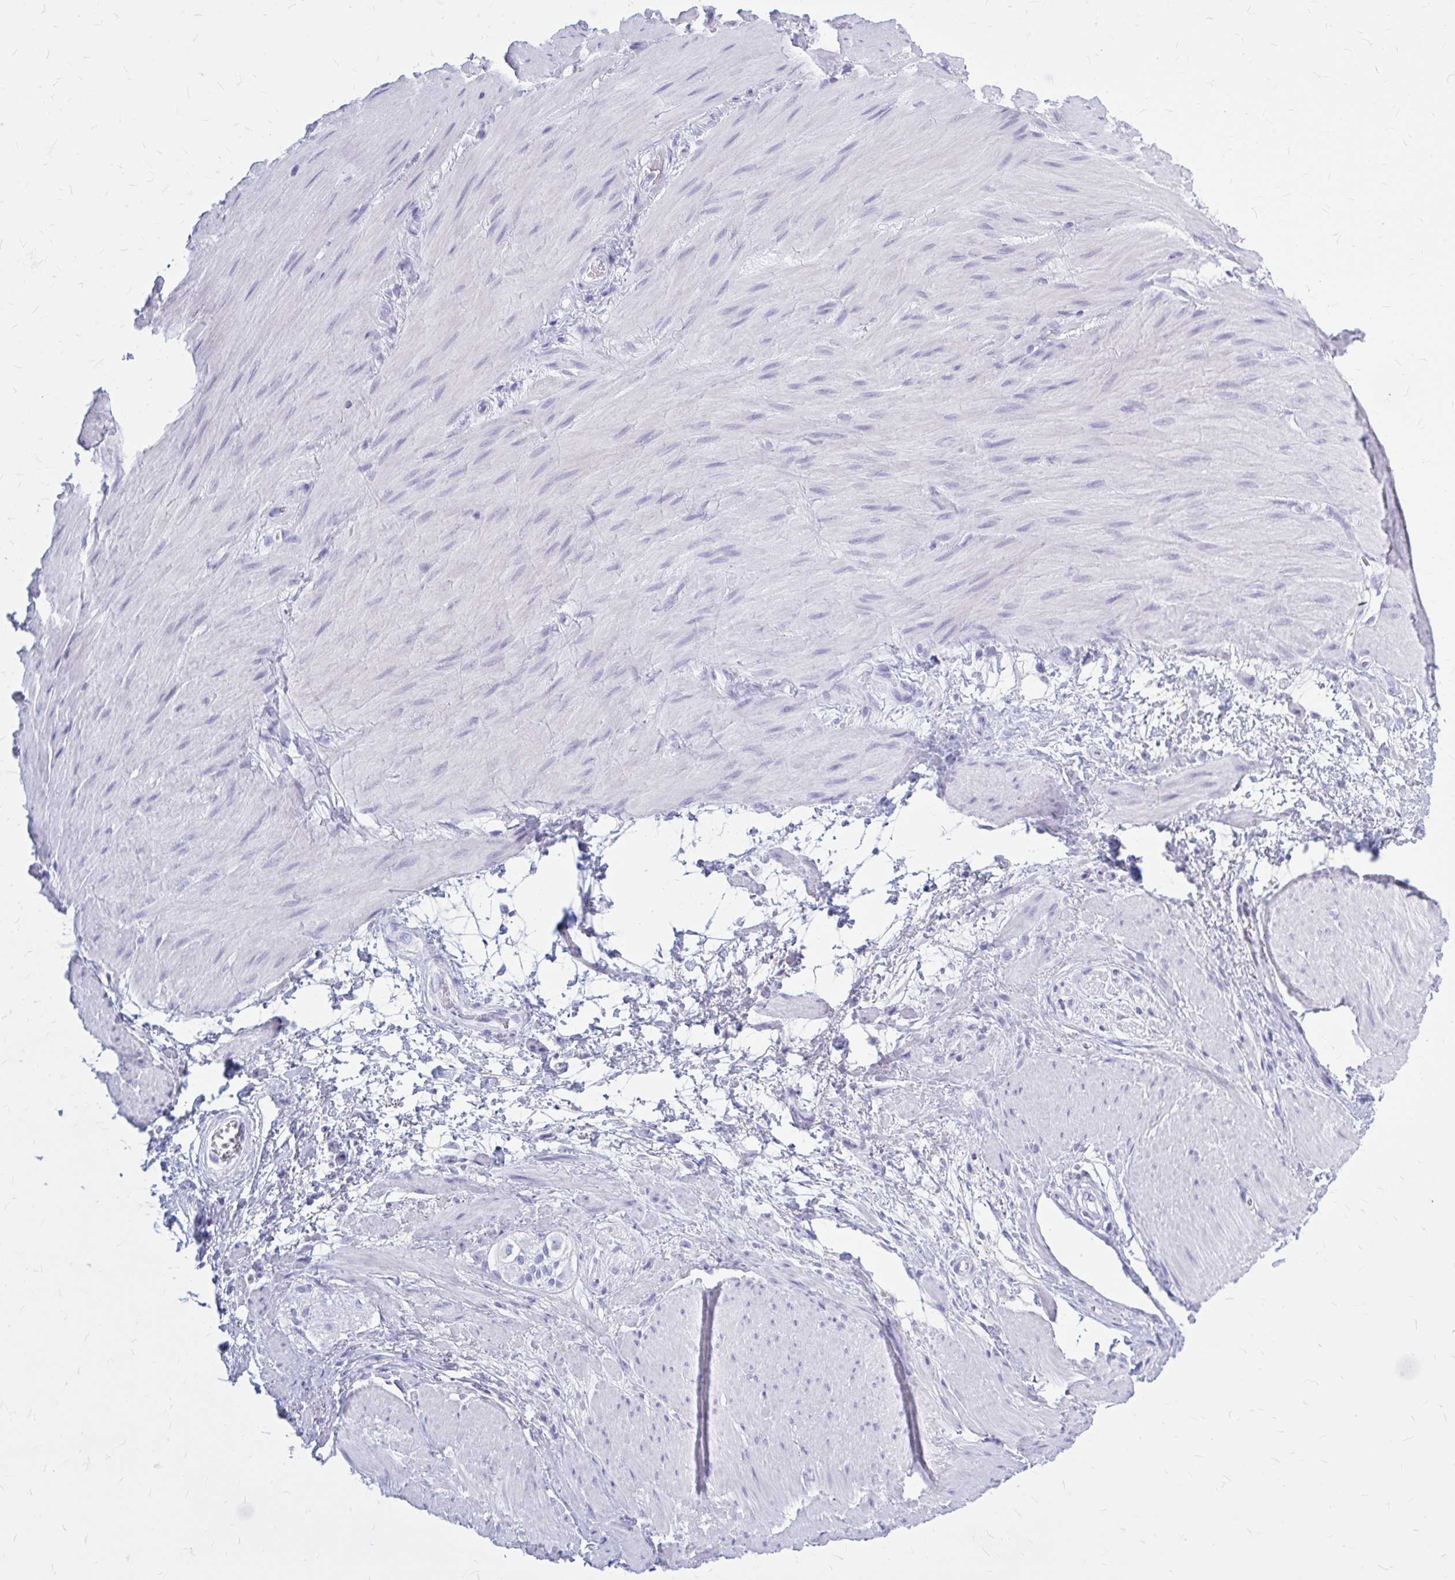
{"staining": {"intensity": "negative", "quantity": "none", "location": "none"}, "tissue": "smooth muscle", "cell_type": "Smooth muscle cells", "image_type": "normal", "snomed": [{"axis": "morphology", "description": "Normal tissue, NOS"}, {"axis": "topography", "description": "Smooth muscle"}, {"axis": "topography", "description": "Rectum"}], "caption": "Immunohistochemical staining of benign smooth muscle exhibits no significant expression in smooth muscle cells. The staining was performed using DAB (3,3'-diaminobenzidine) to visualize the protein expression in brown, while the nuclei were stained in blue with hematoxylin (Magnification: 20x).", "gene": "KLHDC7A", "patient": {"sex": "male", "age": 53}}